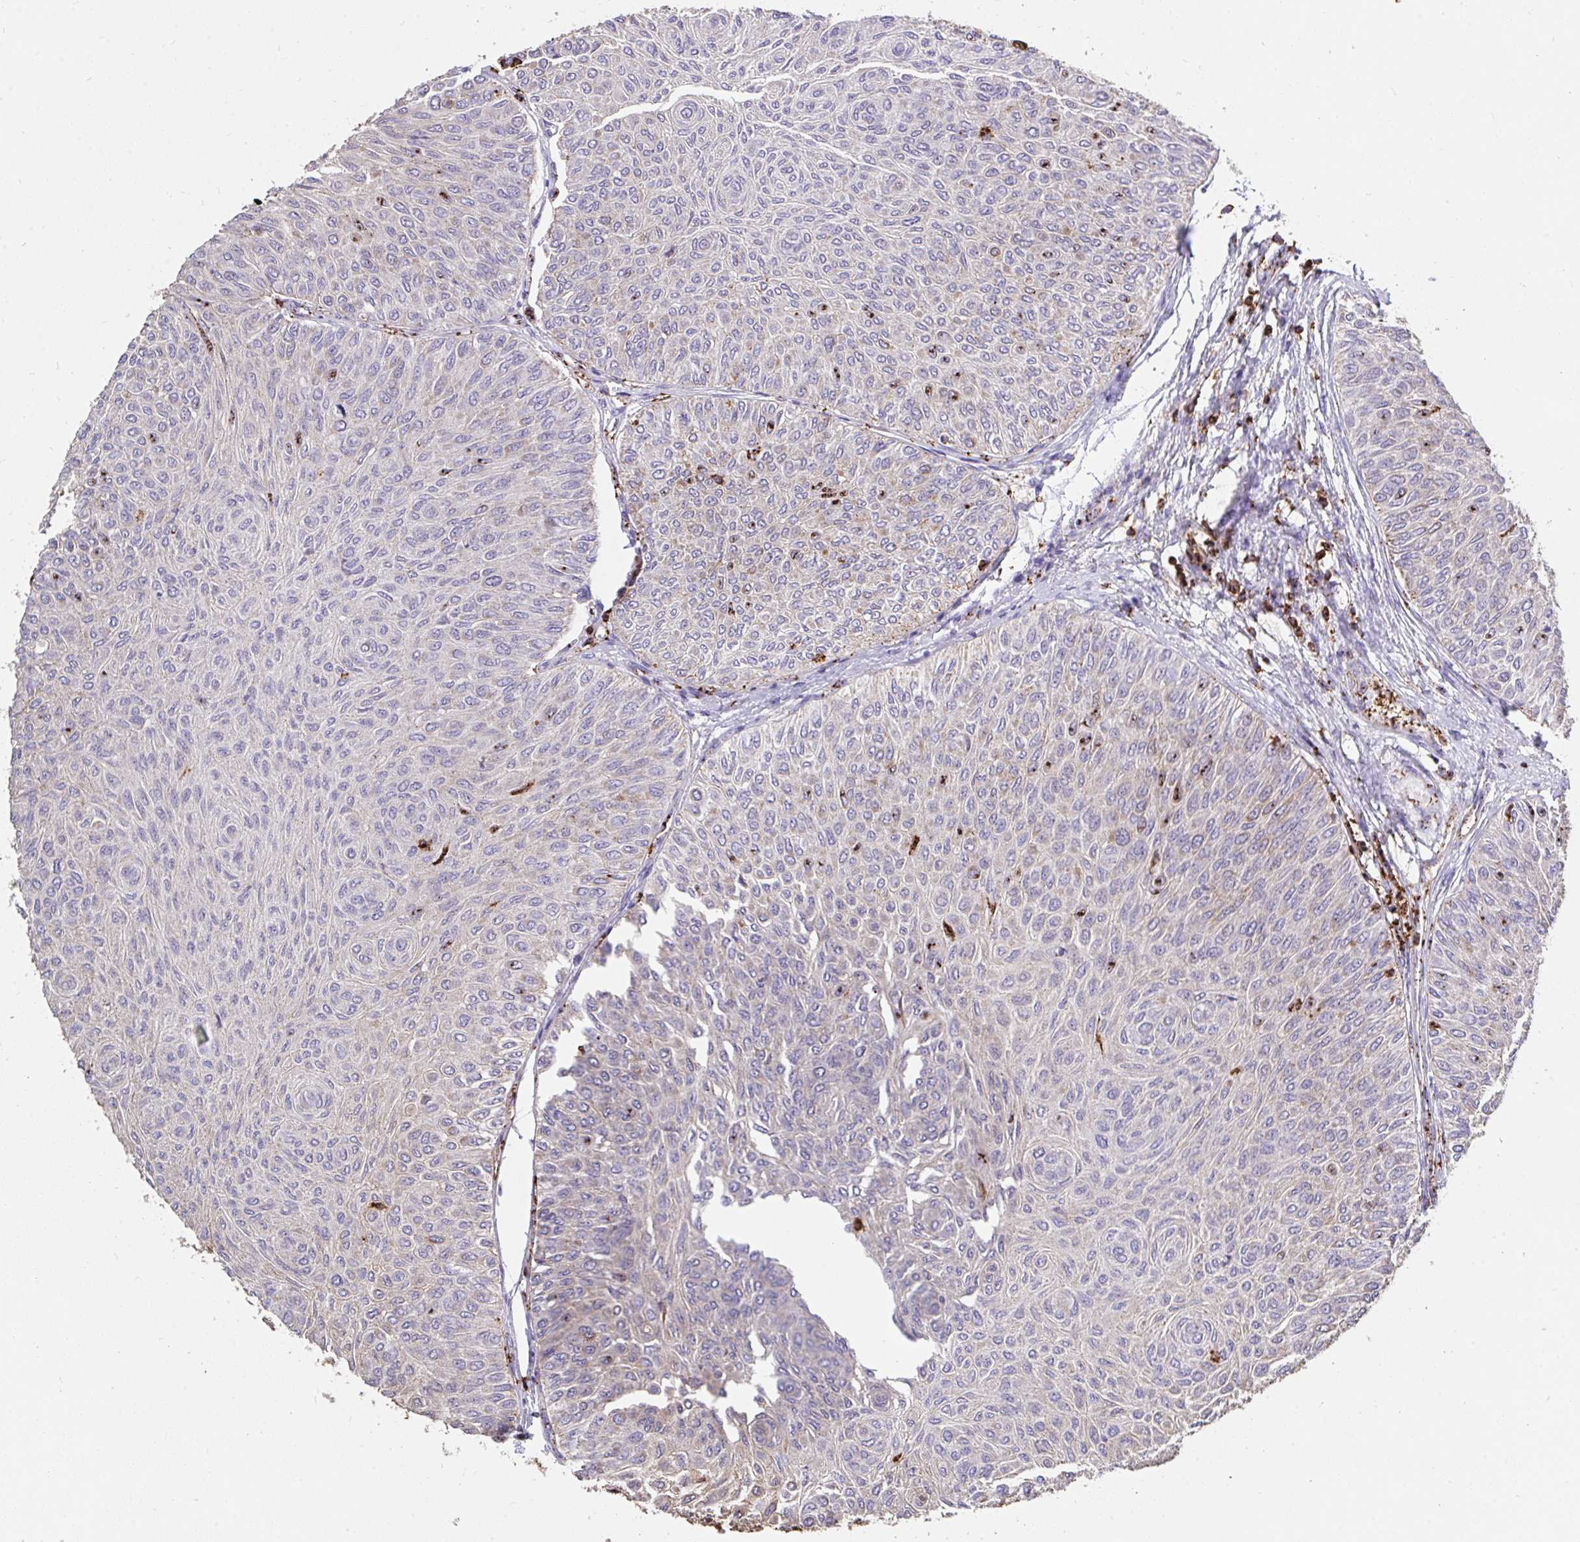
{"staining": {"intensity": "negative", "quantity": "none", "location": "none"}, "tissue": "urothelial cancer", "cell_type": "Tumor cells", "image_type": "cancer", "snomed": [{"axis": "morphology", "description": "Urothelial carcinoma, Low grade"}, {"axis": "topography", "description": "Urinary bladder"}], "caption": "Tumor cells show no significant expression in urothelial cancer.", "gene": "CFL1", "patient": {"sex": "male", "age": 78}}